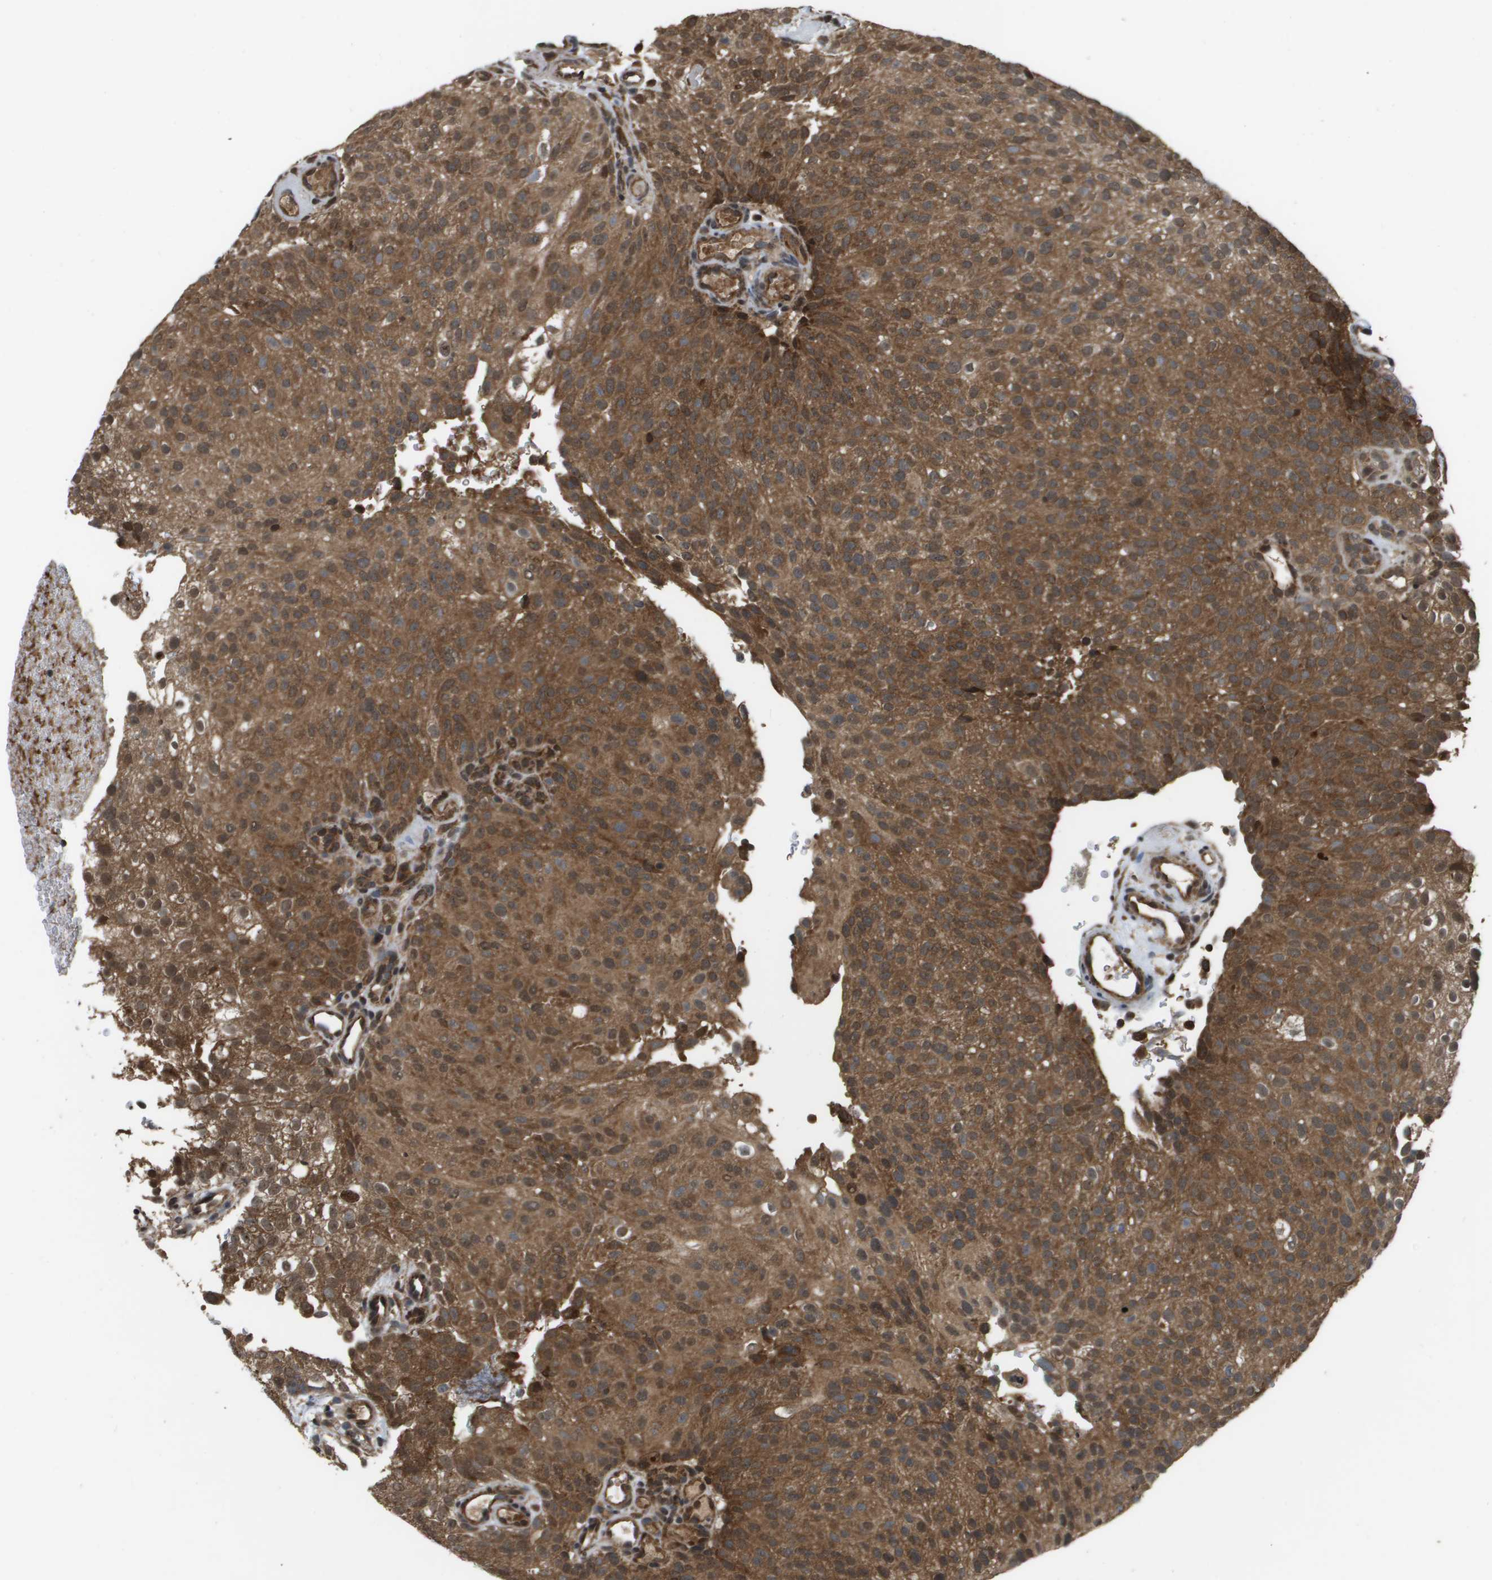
{"staining": {"intensity": "moderate", "quantity": ">75%", "location": "cytoplasmic/membranous"}, "tissue": "urothelial cancer", "cell_type": "Tumor cells", "image_type": "cancer", "snomed": [{"axis": "morphology", "description": "Urothelial carcinoma, Low grade"}, {"axis": "topography", "description": "Urinary bladder"}], "caption": "Protein expression analysis of human urothelial cancer reveals moderate cytoplasmic/membranous staining in about >75% of tumor cells.", "gene": "SPTLC1", "patient": {"sex": "male", "age": 78}}